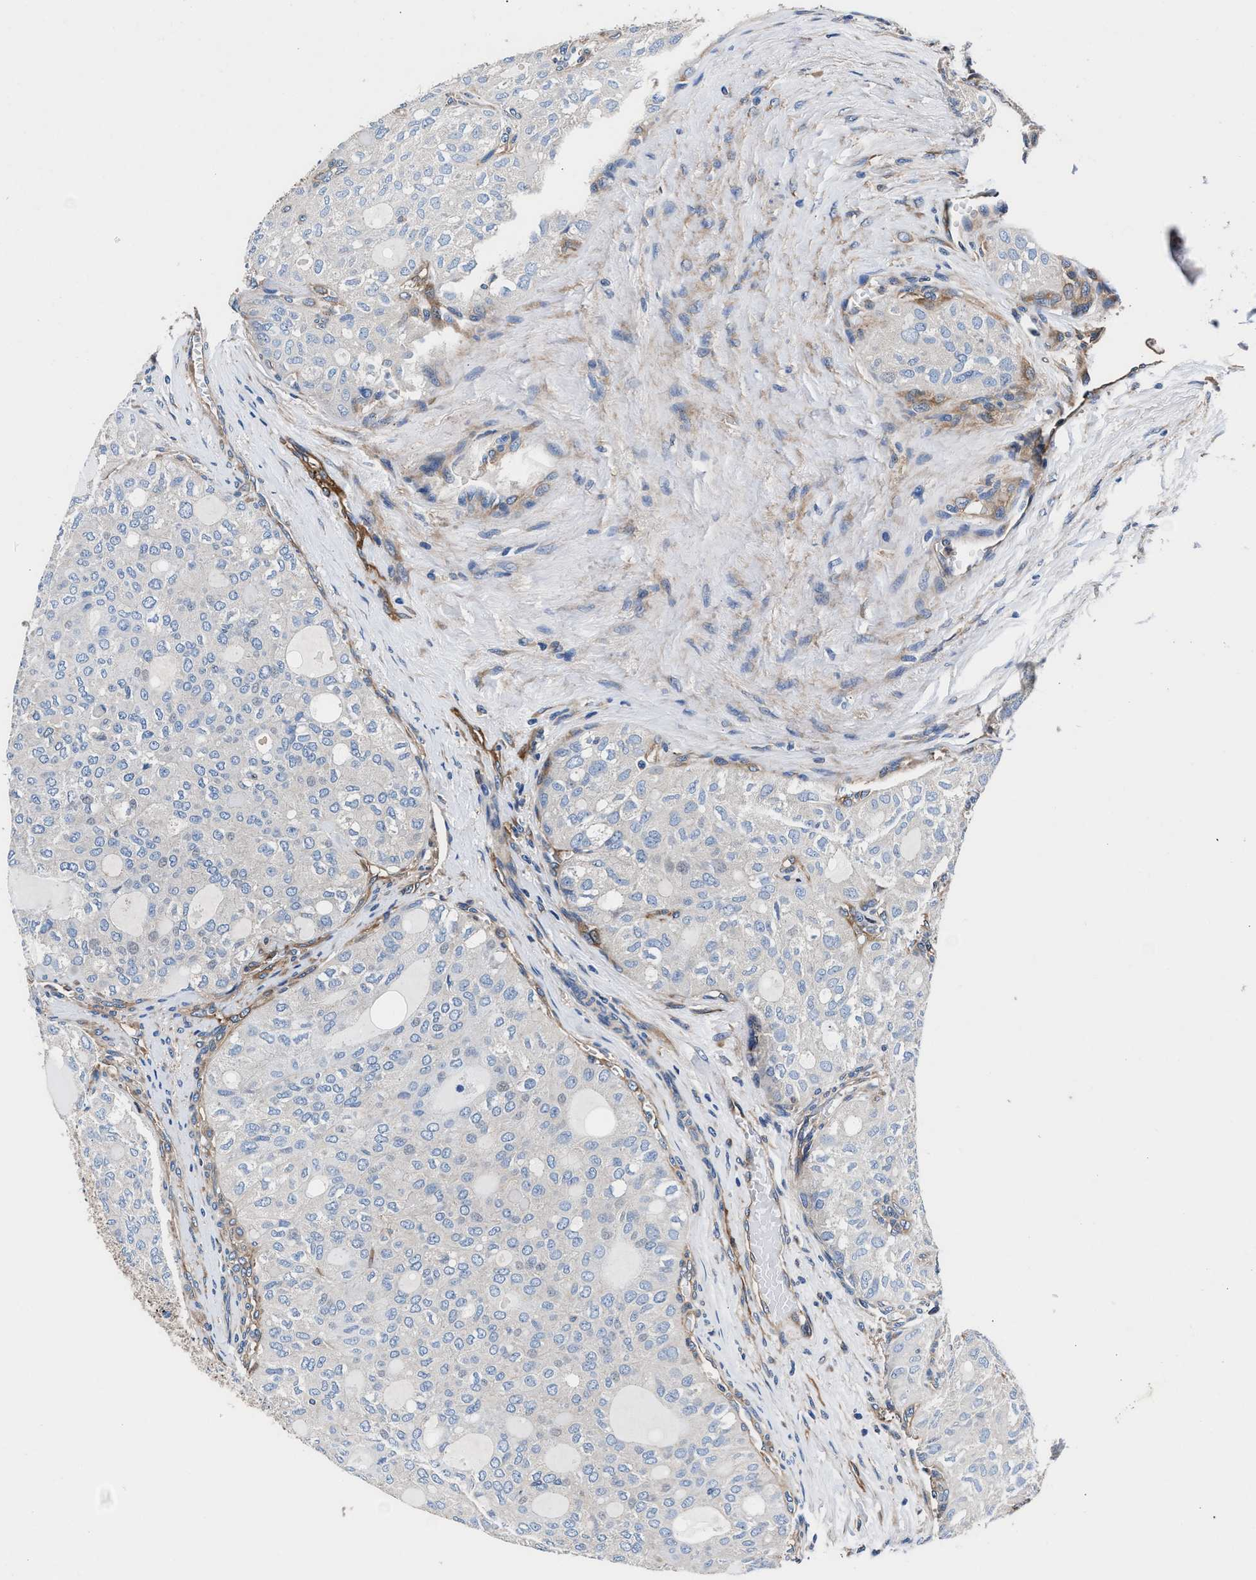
{"staining": {"intensity": "negative", "quantity": "none", "location": "none"}, "tissue": "thyroid cancer", "cell_type": "Tumor cells", "image_type": "cancer", "snomed": [{"axis": "morphology", "description": "Follicular adenoma carcinoma, NOS"}, {"axis": "topography", "description": "Thyroid gland"}], "caption": "High magnification brightfield microscopy of thyroid cancer stained with DAB (3,3'-diaminobenzidine) (brown) and counterstained with hematoxylin (blue): tumor cells show no significant staining.", "gene": "SH3GL1", "patient": {"sex": "male", "age": 75}}